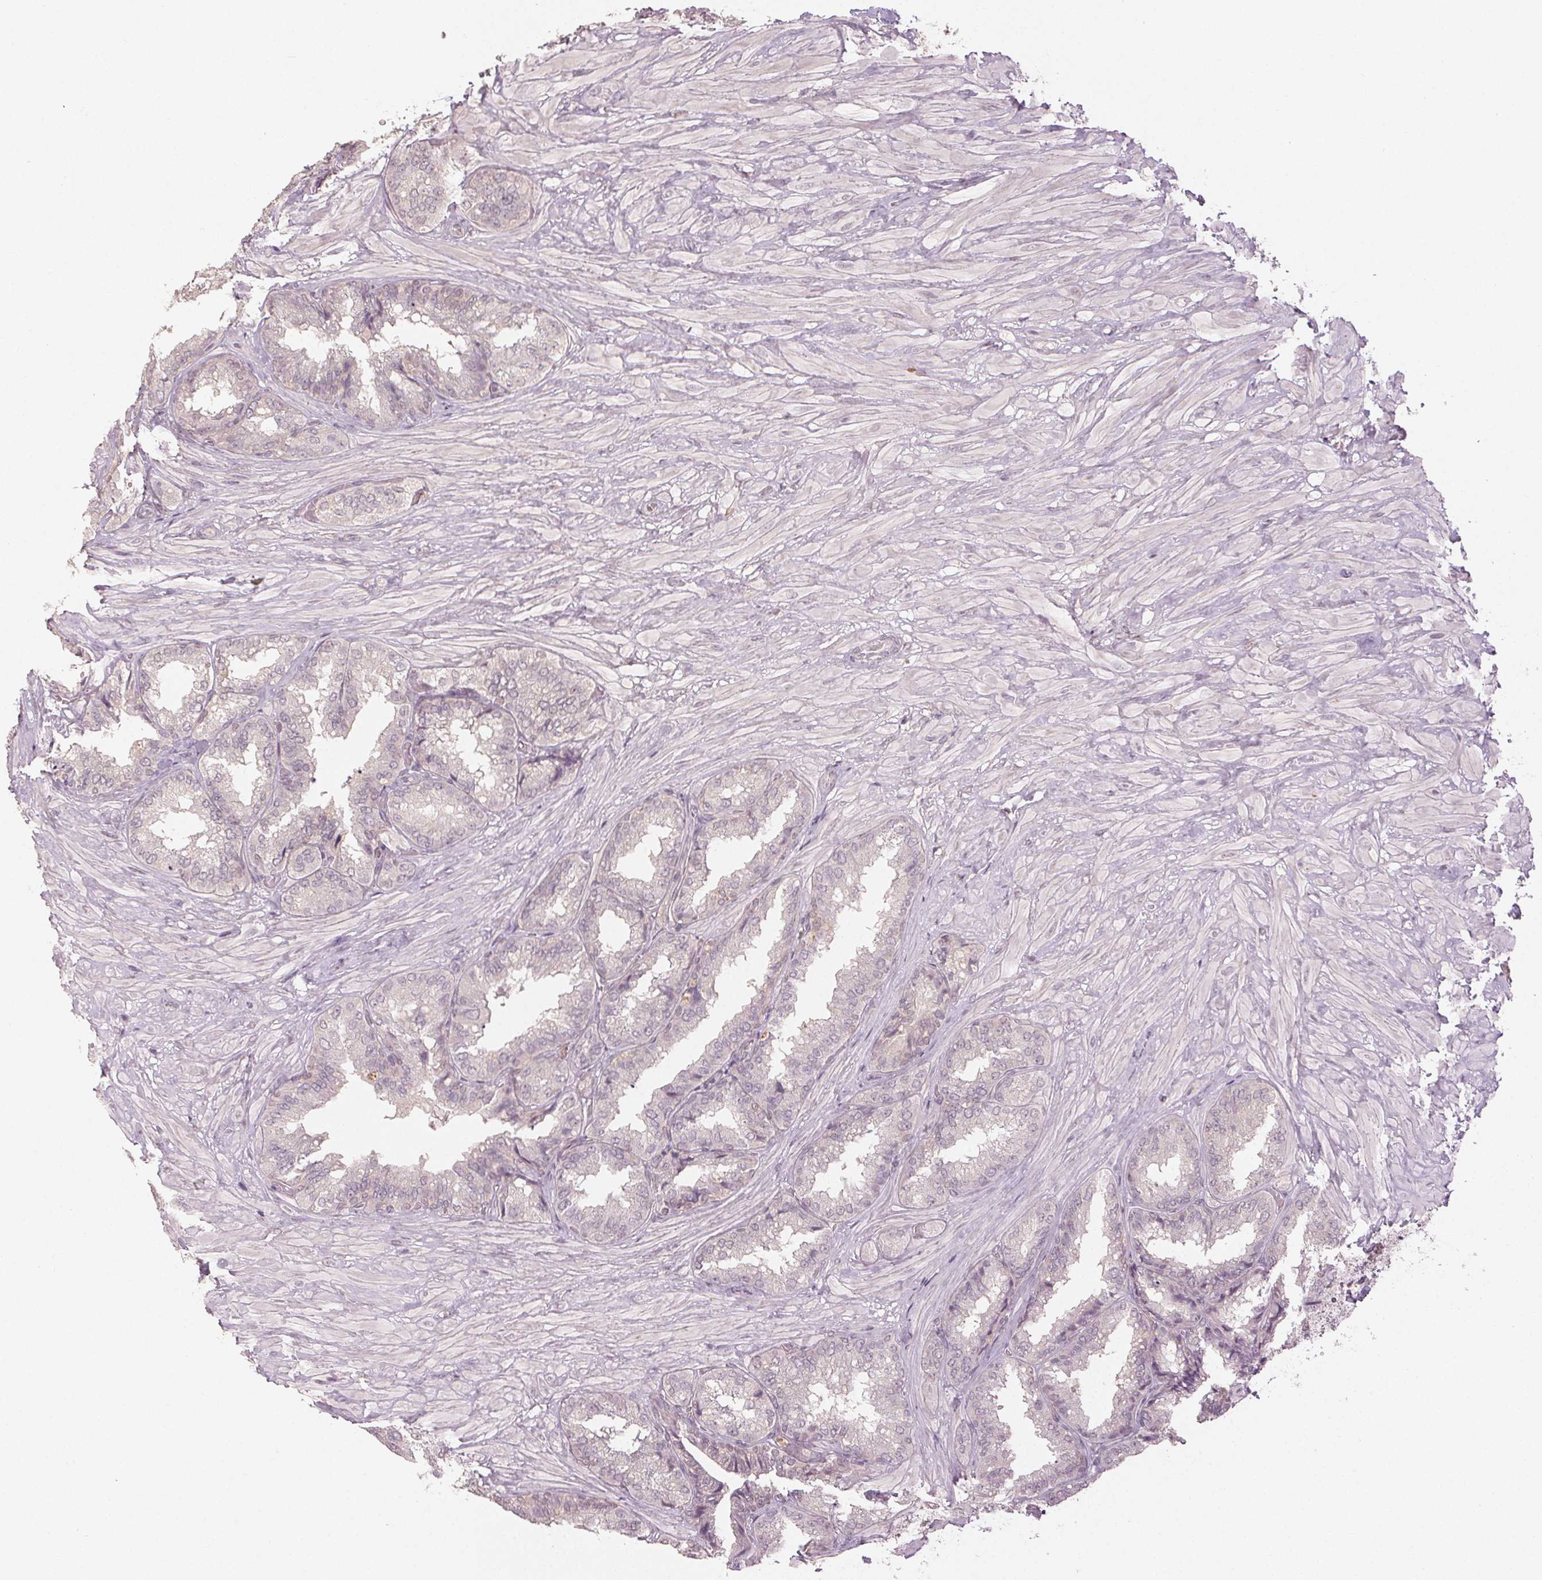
{"staining": {"intensity": "weak", "quantity": "25%-75%", "location": "cytoplasmic/membranous,nuclear"}, "tissue": "seminal vesicle", "cell_type": "Glandular cells", "image_type": "normal", "snomed": [{"axis": "morphology", "description": "Normal tissue, NOS"}, {"axis": "topography", "description": "Seminal veicle"}], "caption": "IHC (DAB) staining of benign human seminal vesicle exhibits weak cytoplasmic/membranous,nuclear protein positivity in approximately 25%-75% of glandular cells.", "gene": "MAPK14", "patient": {"sex": "male", "age": 68}}